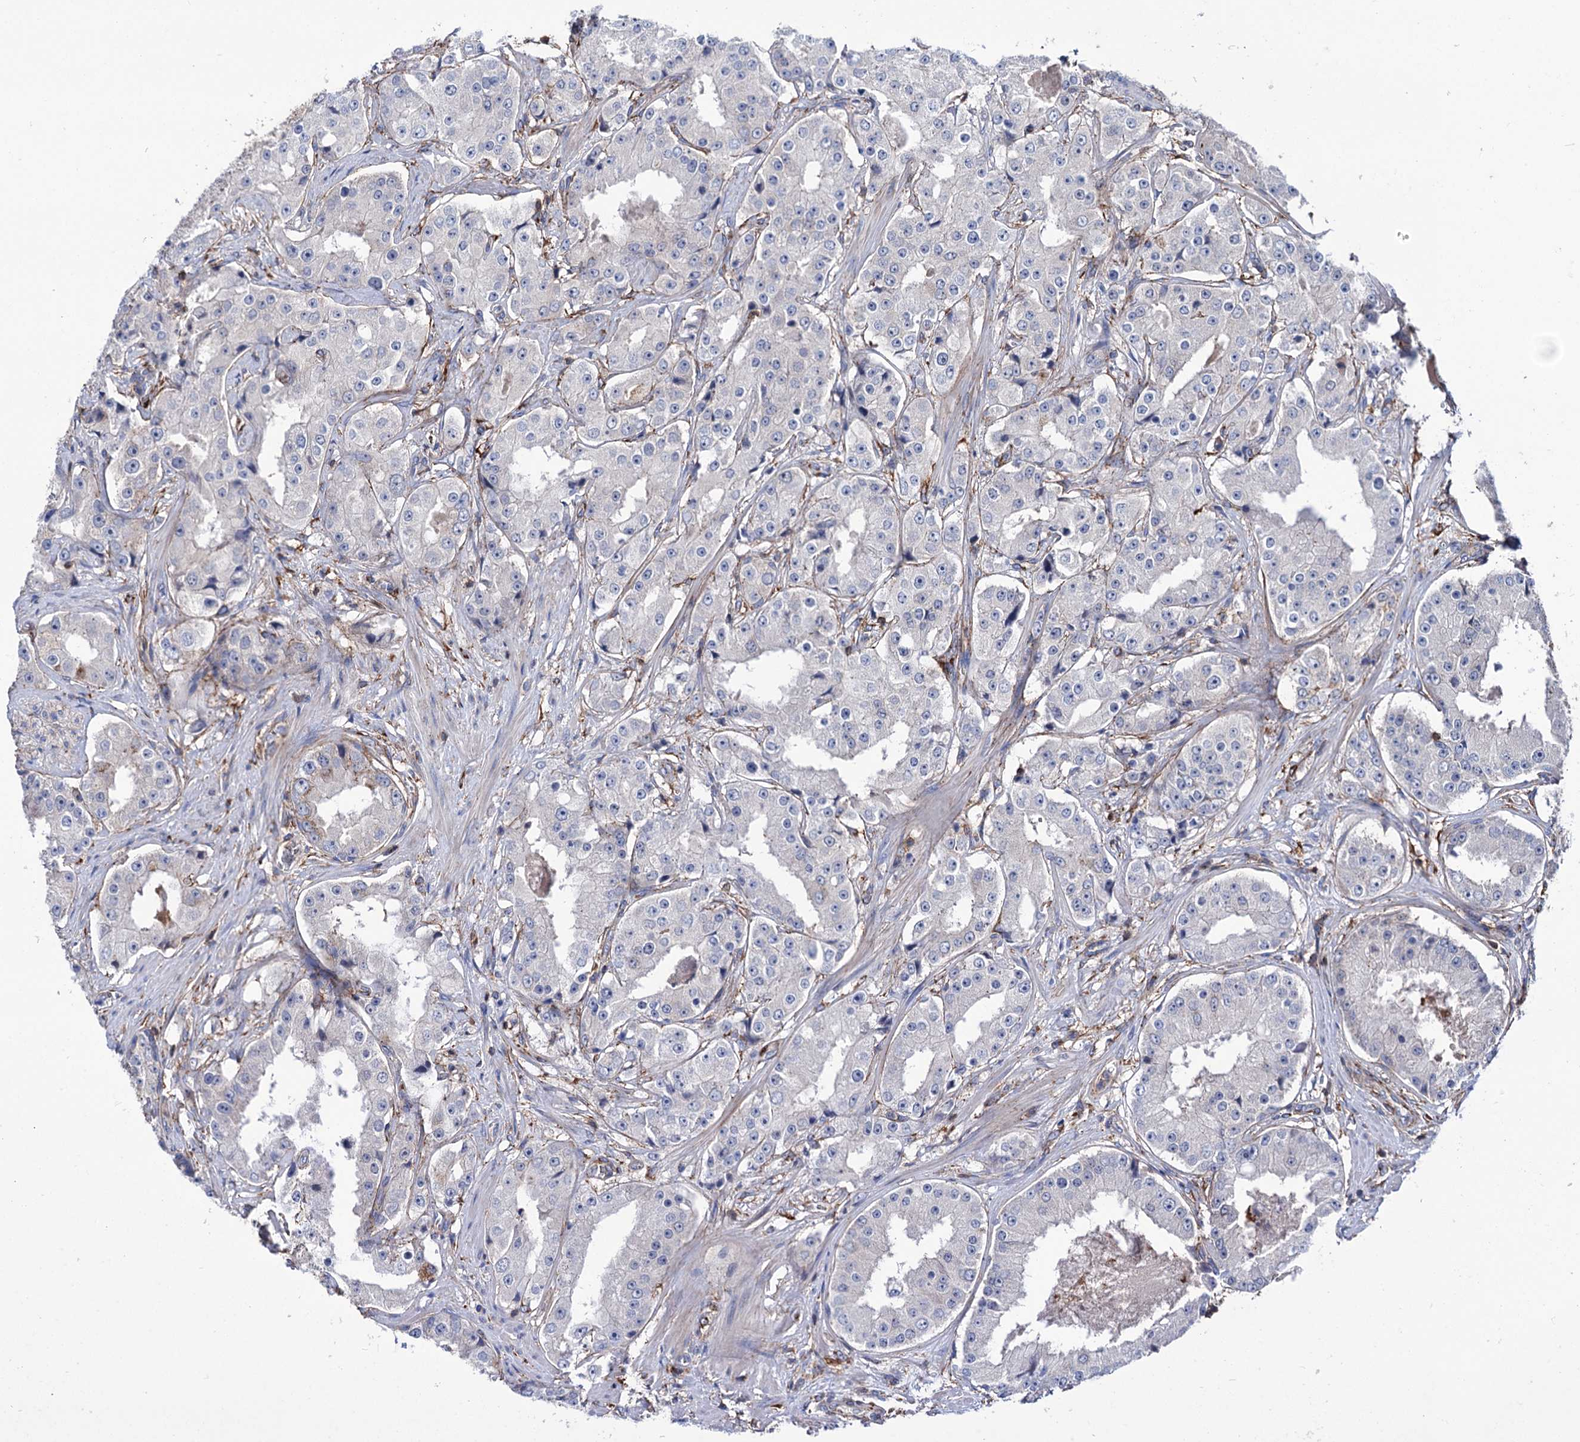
{"staining": {"intensity": "negative", "quantity": "none", "location": "none"}, "tissue": "prostate cancer", "cell_type": "Tumor cells", "image_type": "cancer", "snomed": [{"axis": "morphology", "description": "Adenocarcinoma, High grade"}, {"axis": "topography", "description": "Prostate"}], "caption": "The photomicrograph demonstrates no significant staining in tumor cells of prostate adenocarcinoma (high-grade).", "gene": "DEF6", "patient": {"sex": "male", "age": 73}}